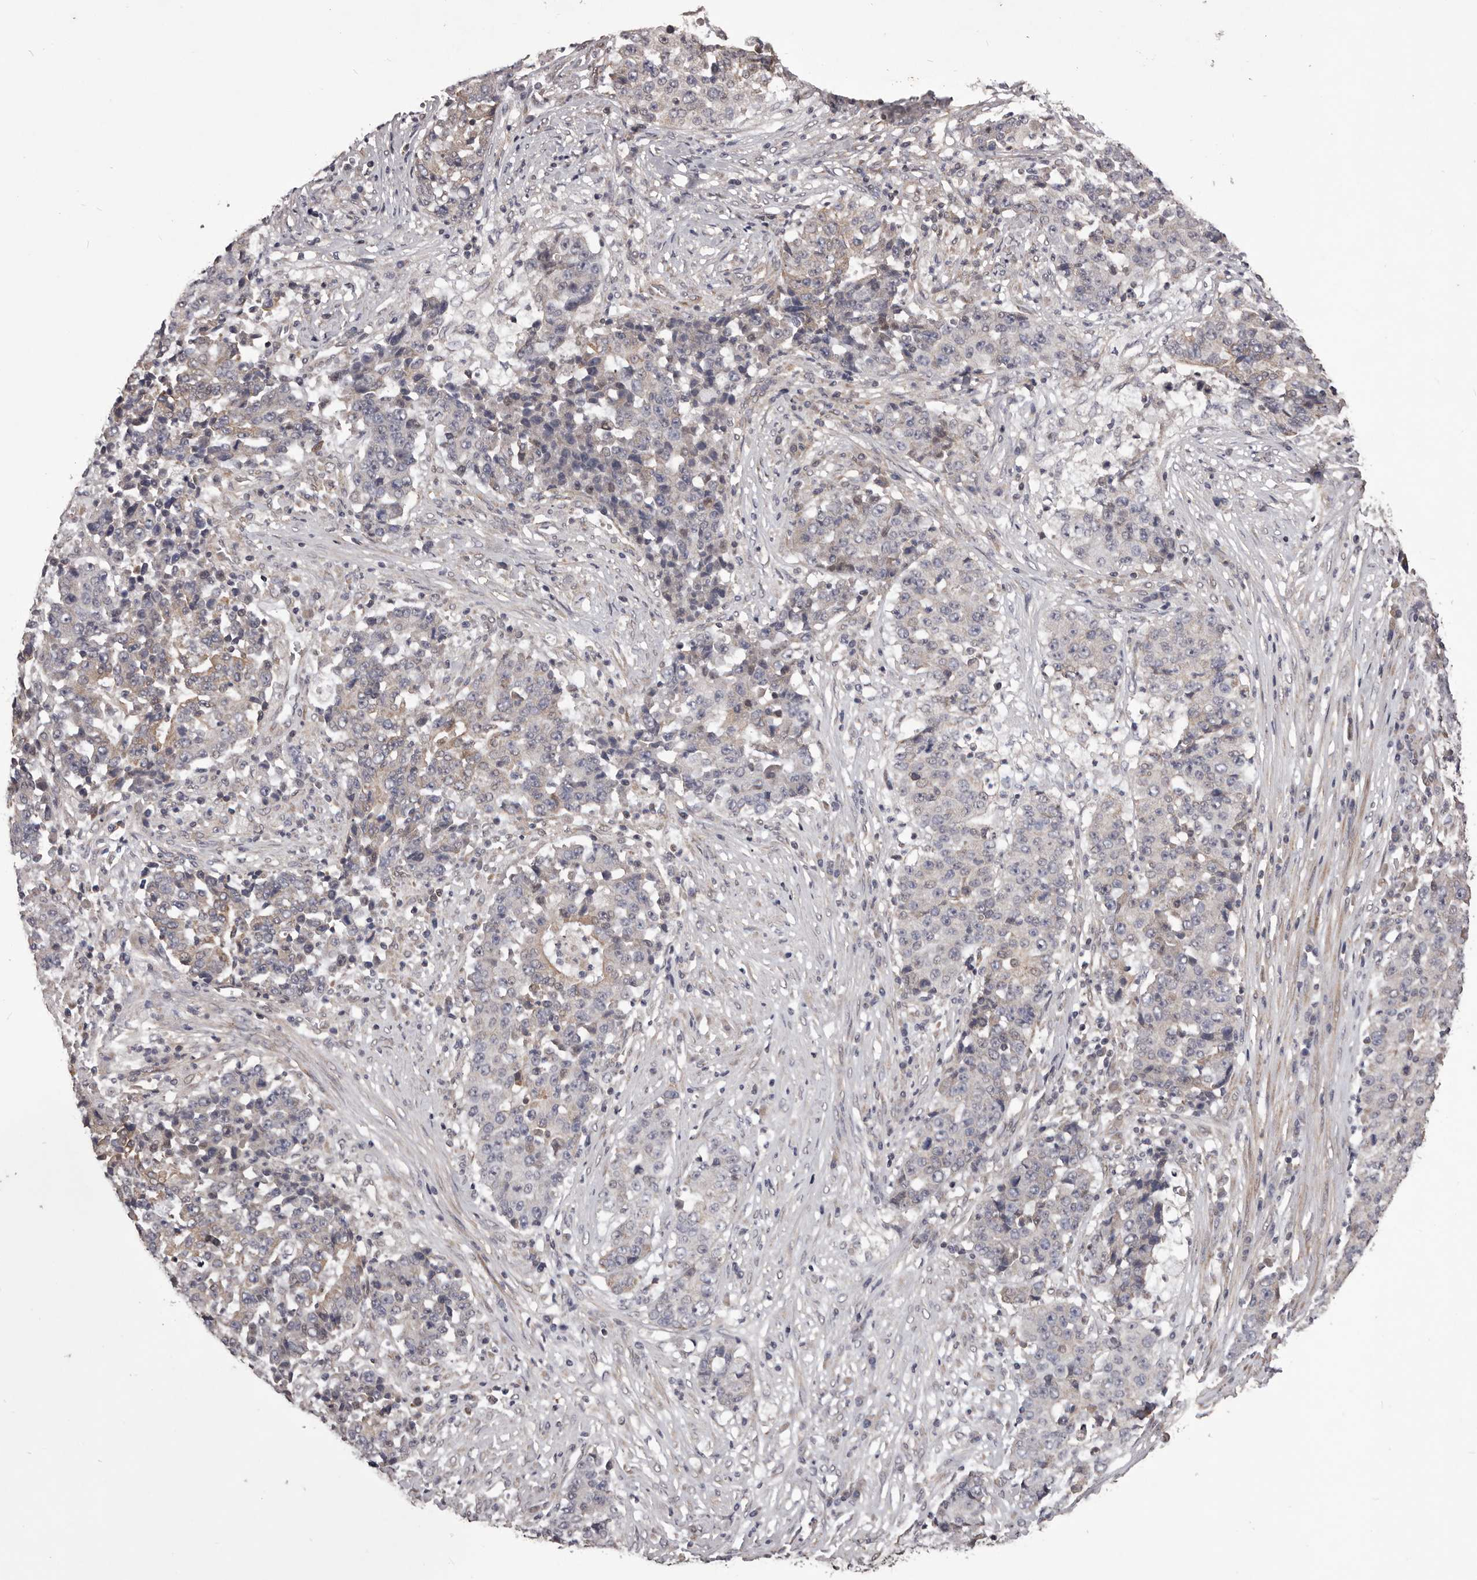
{"staining": {"intensity": "weak", "quantity": "<25%", "location": "cytoplasmic/membranous"}, "tissue": "stomach cancer", "cell_type": "Tumor cells", "image_type": "cancer", "snomed": [{"axis": "morphology", "description": "Adenocarcinoma, NOS"}, {"axis": "topography", "description": "Stomach"}], "caption": "The image displays no staining of tumor cells in stomach cancer (adenocarcinoma). The staining was performed using DAB to visualize the protein expression in brown, while the nuclei were stained in blue with hematoxylin (Magnification: 20x).", "gene": "CELF3", "patient": {"sex": "male", "age": 59}}